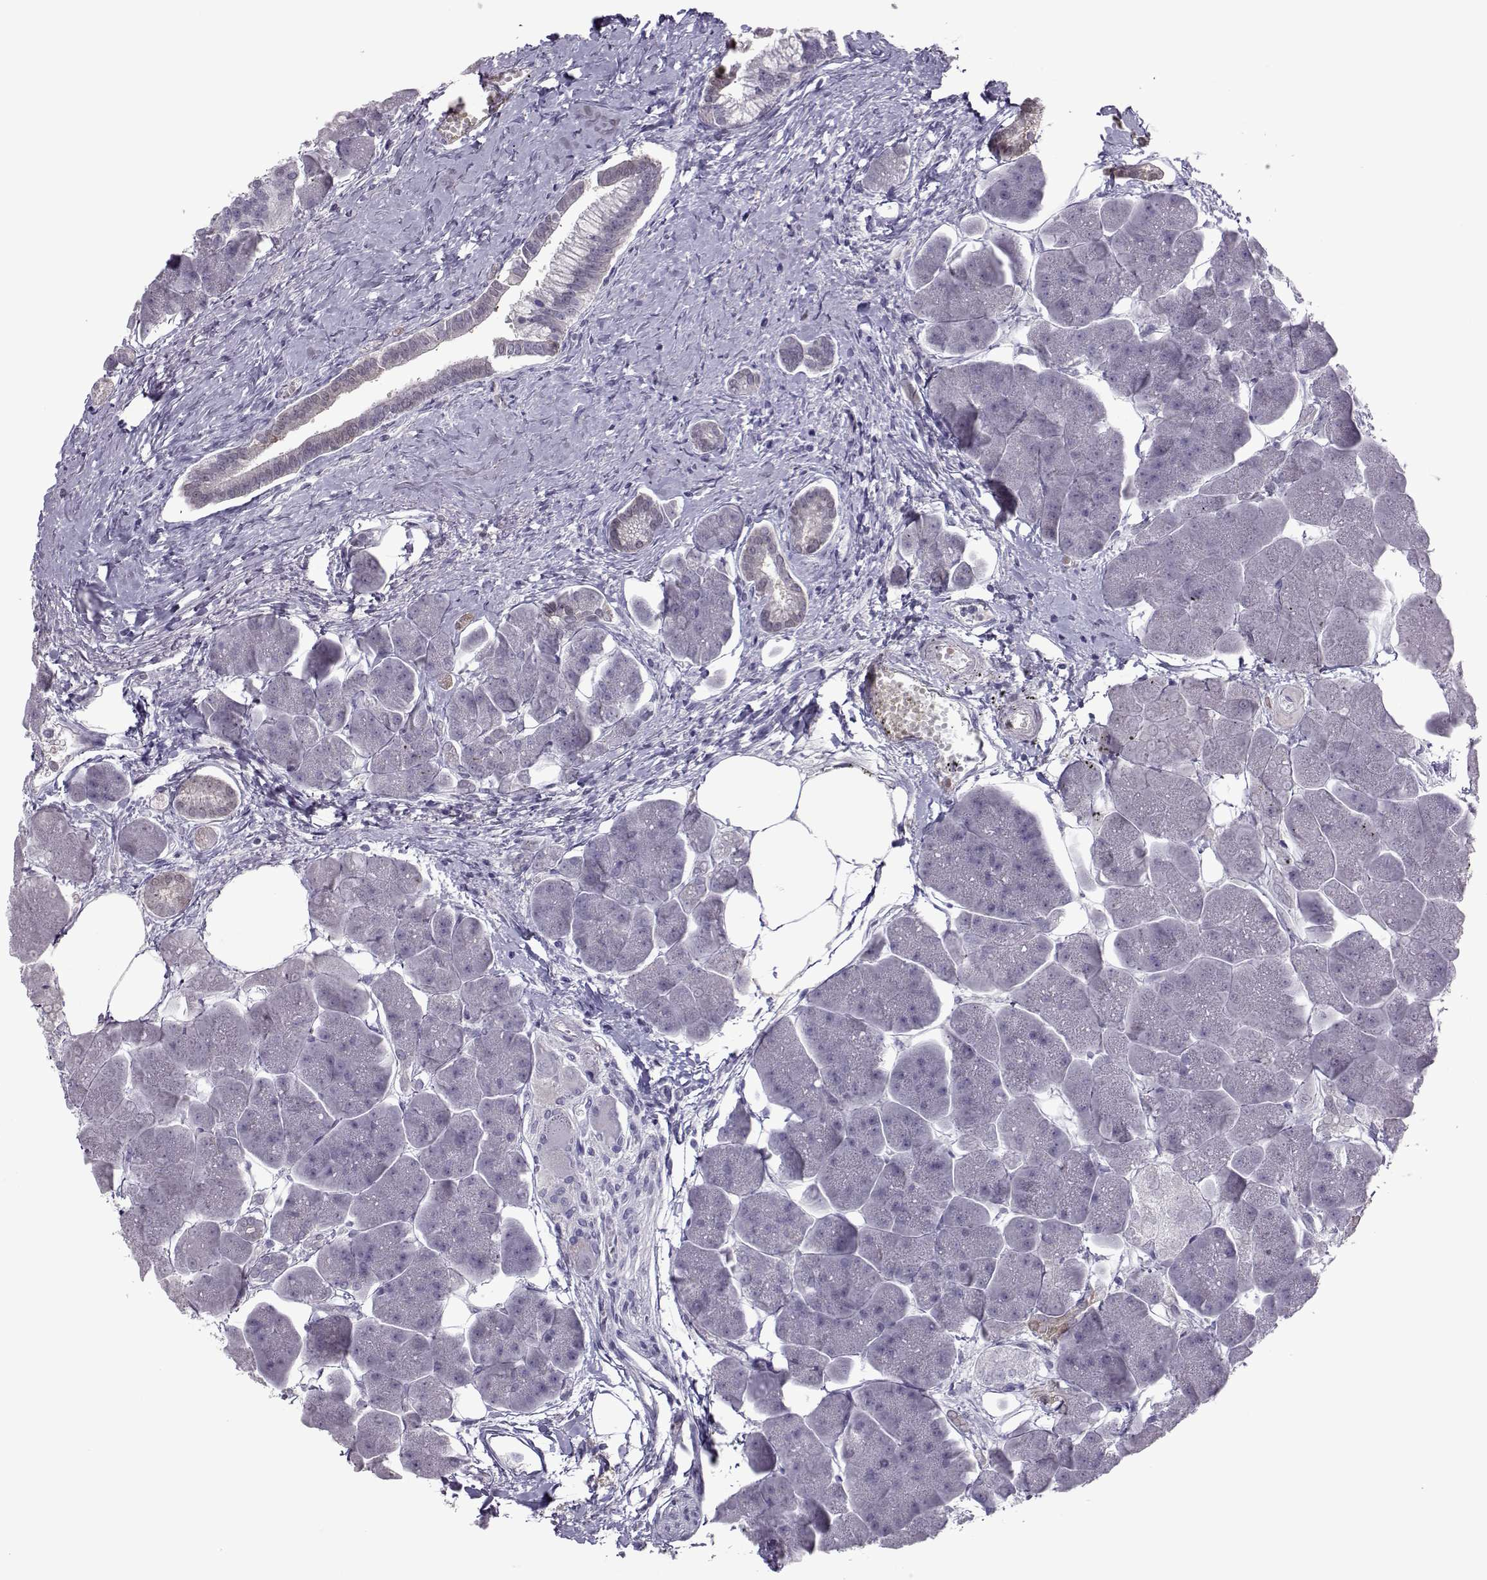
{"staining": {"intensity": "negative", "quantity": "none", "location": "none"}, "tissue": "pancreas", "cell_type": "Exocrine glandular cells", "image_type": "normal", "snomed": [{"axis": "morphology", "description": "Normal tissue, NOS"}, {"axis": "topography", "description": "Adipose tissue"}, {"axis": "topography", "description": "Pancreas"}, {"axis": "topography", "description": "Peripheral nerve tissue"}], "caption": "This is an immunohistochemistry (IHC) image of unremarkable human pancreas. There is no expression in exocrine glandular cells.", "gene": "ASRGL1", "patient": {"sex": "female", "age": 58}}